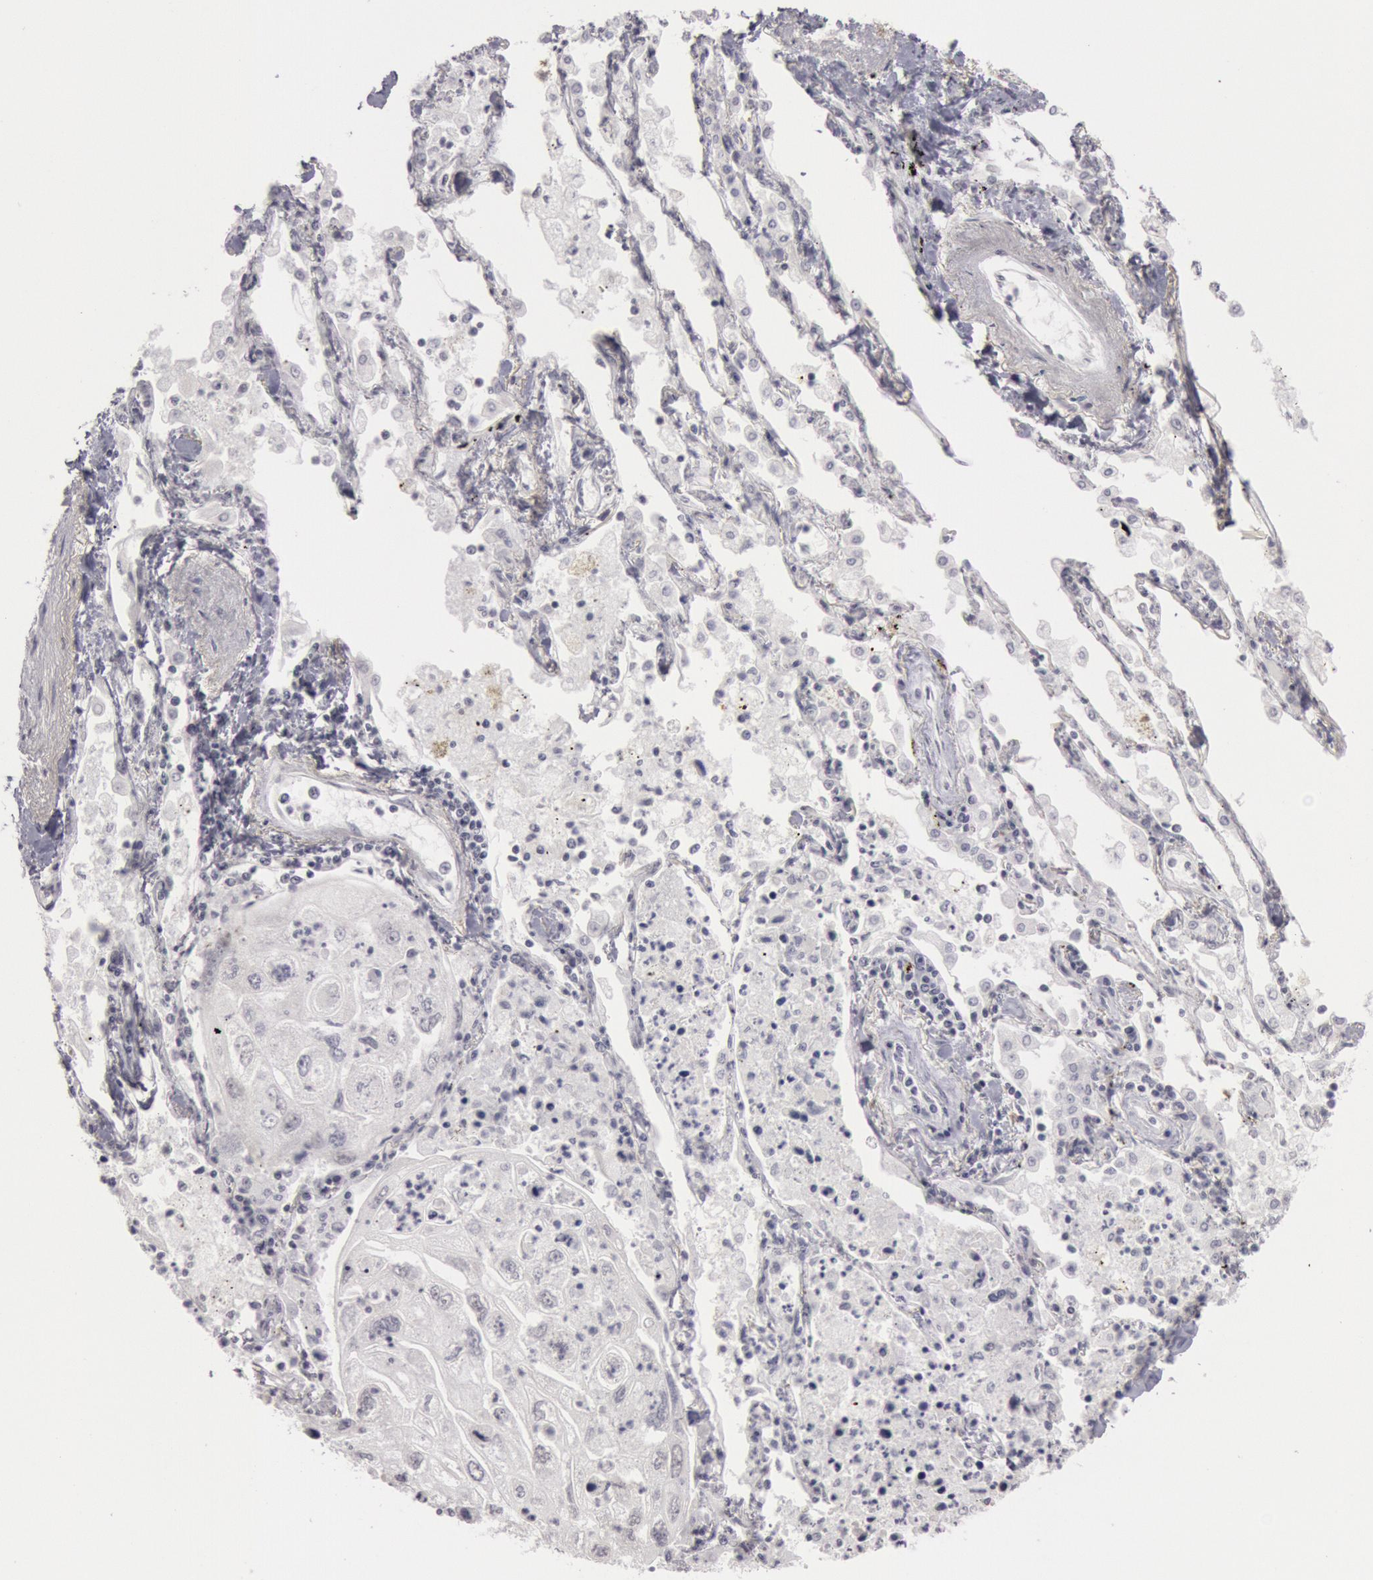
{"staining": {"intensity": "weak", "quantity": "<25%", "location": "nuclear"}, "tissue": "lung cancer", "cell_type": "Tumor cells", "image_type": "cancer", "snomed": [{"axis": "morphology", "description": "Squamous cell carcinoma, NOS"}, {"axis": "topography", "description": "Lung"}], "caption": "Tumor cells show no significant staining in lung squamous cell carcinoma.", "gene": "ESS2", "patient": {"sex": "male", "age": 75}}